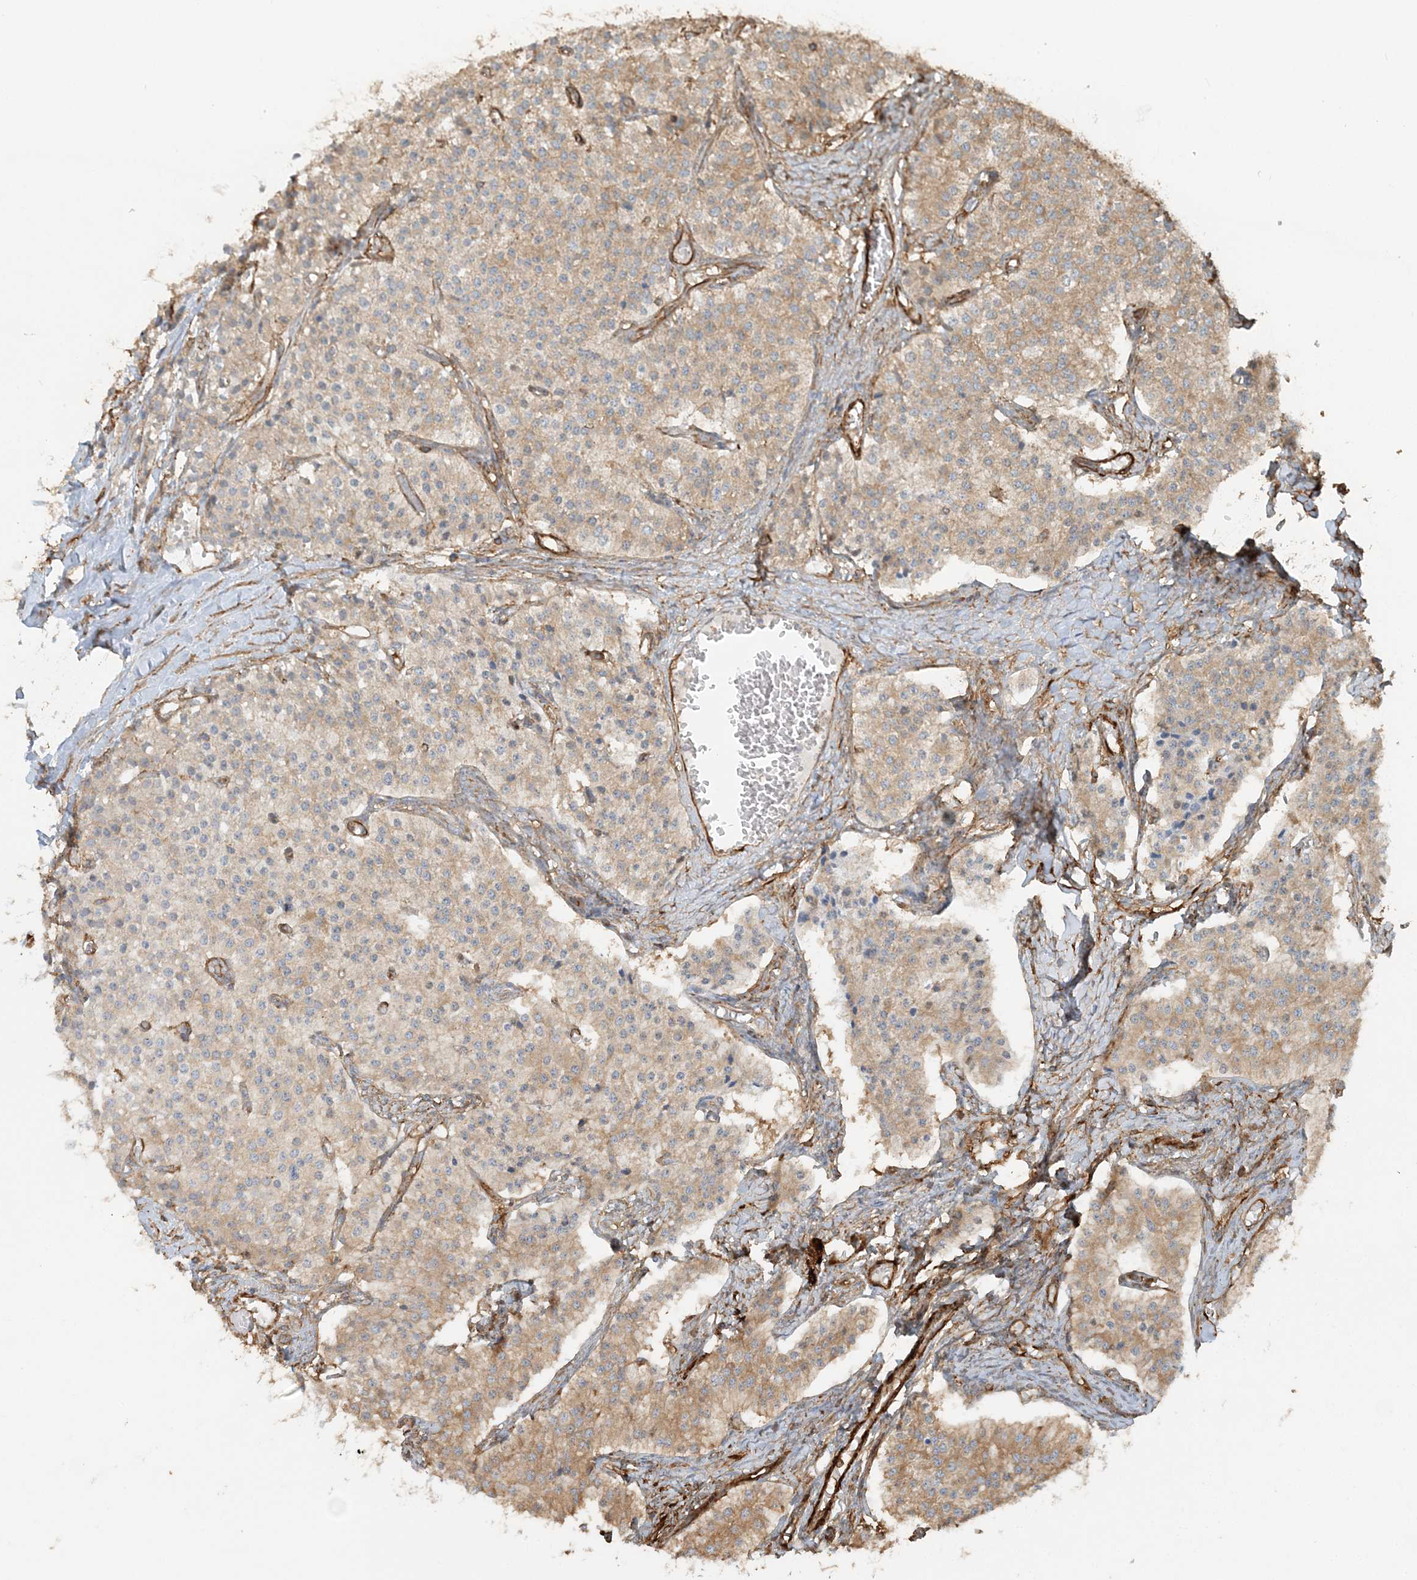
{"staining": {"intensity": "moderate", "quantity": "<25%", "location": "cytoplasmic/membranous"}, "tissue": "carcinoid", "cell_type": "Tumor cells", "image_type": "cancer", "snomed": [{"axis": "morphology", "description": "Carcinoid, malignant, NOS"}, {"axis": "topography", "description": "Colon"}], "caption": "This is a photomicrograph of immunohistochemistry (IHC) staining of malignant carcinoid, which shows moderate positivity in the cytoplasmic/membranous of tumor cells.", "gene": "DSTN", "patient": {"sex": "female", "age": 52}}